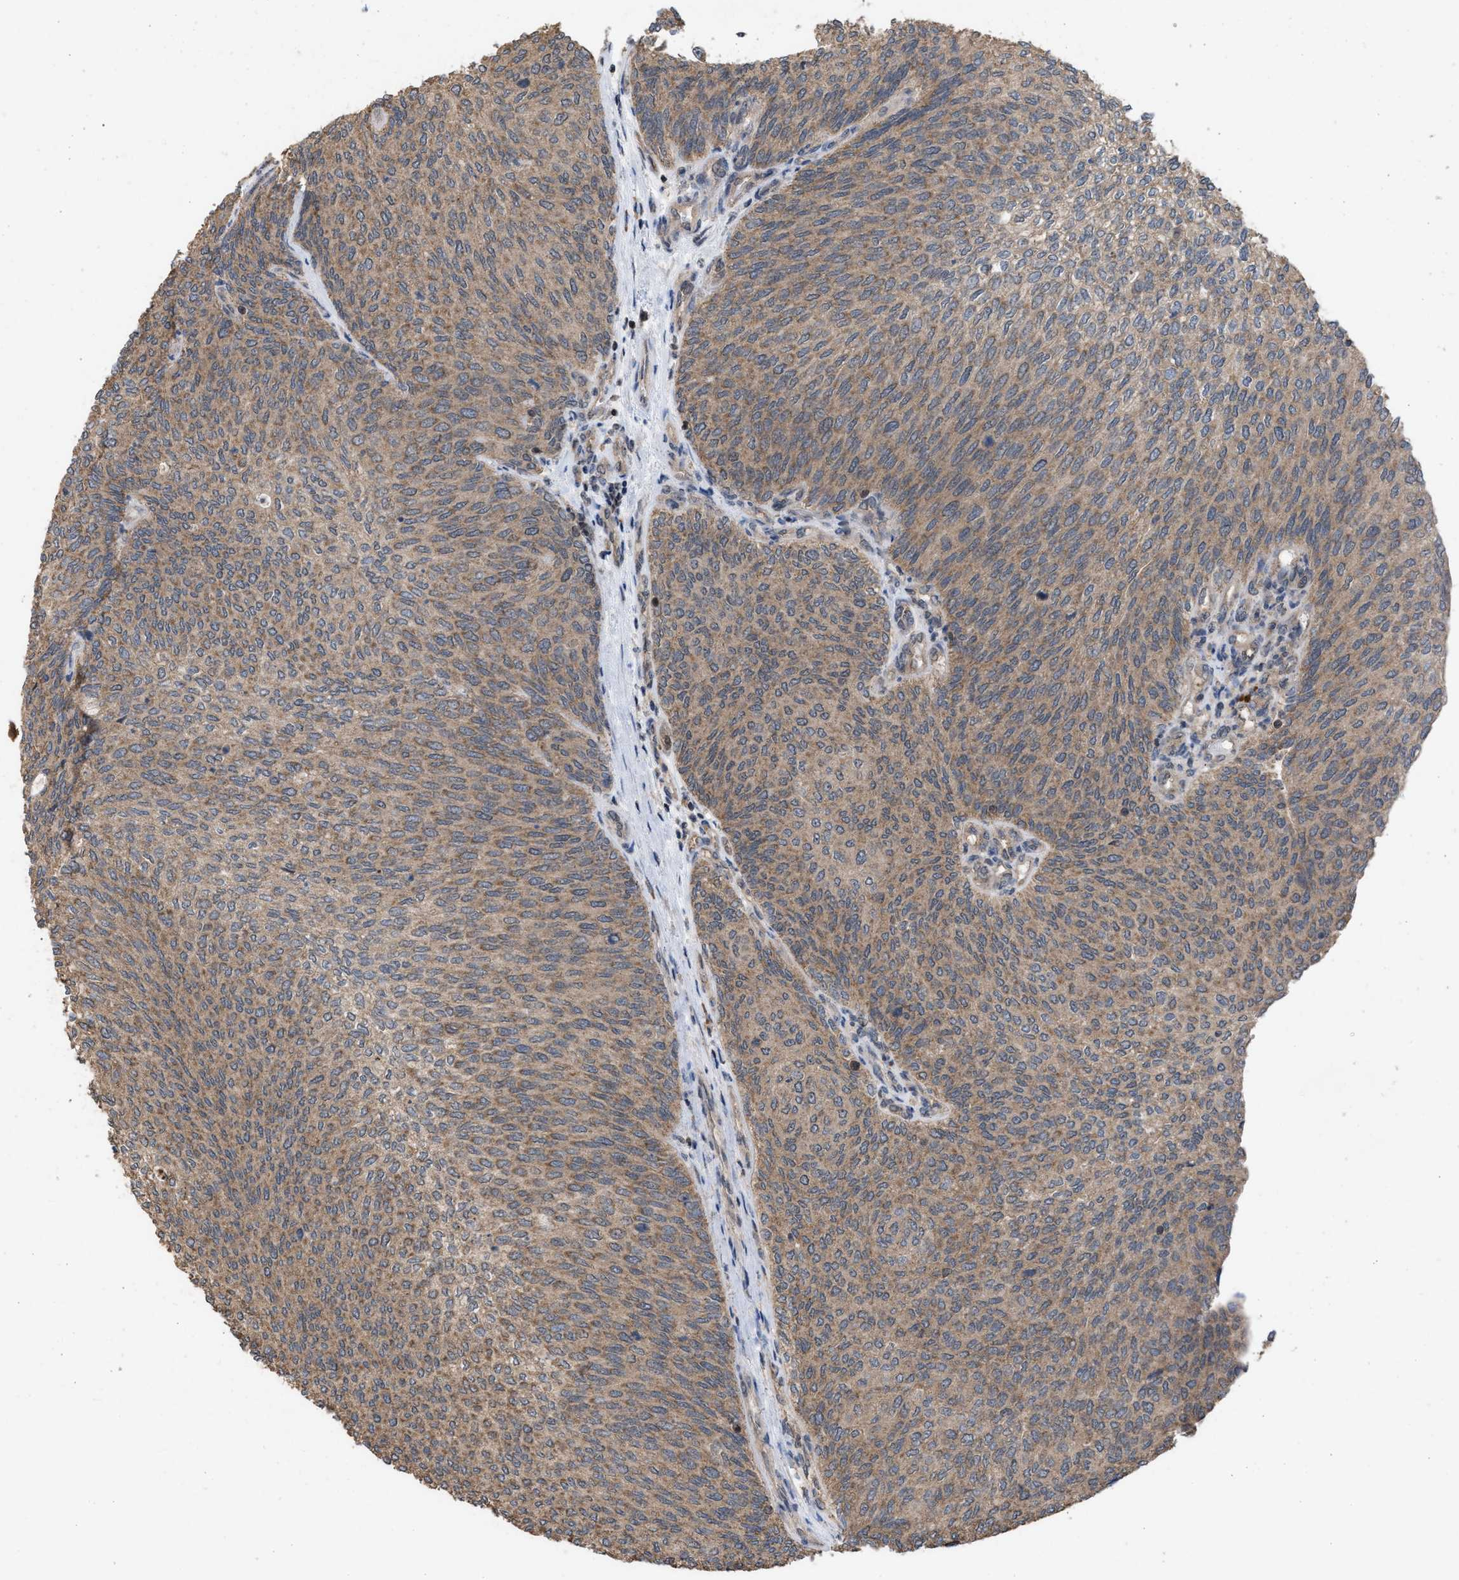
{"staining": {"intensity": "moderate", "quantity": ">75%", "location": "cytoplasmic/membranous"}, "tissue": "urothelial cancer", "cell_type": "Tumor cells", "image_type": "cancer", "snomed": [{"axis": "morphology", "description": "Urothelial carcinoma, Low grade"}, {"axis": "topography", "description": "Urinary bladder"}], "caption": "This is an image of IHC staining of urothelial cancer, which shows moderate expression in the cytoplasmic/membranous of tumor cells.", "gene": "C9orf78", "patient": {"sex": "female", "age": 79}}